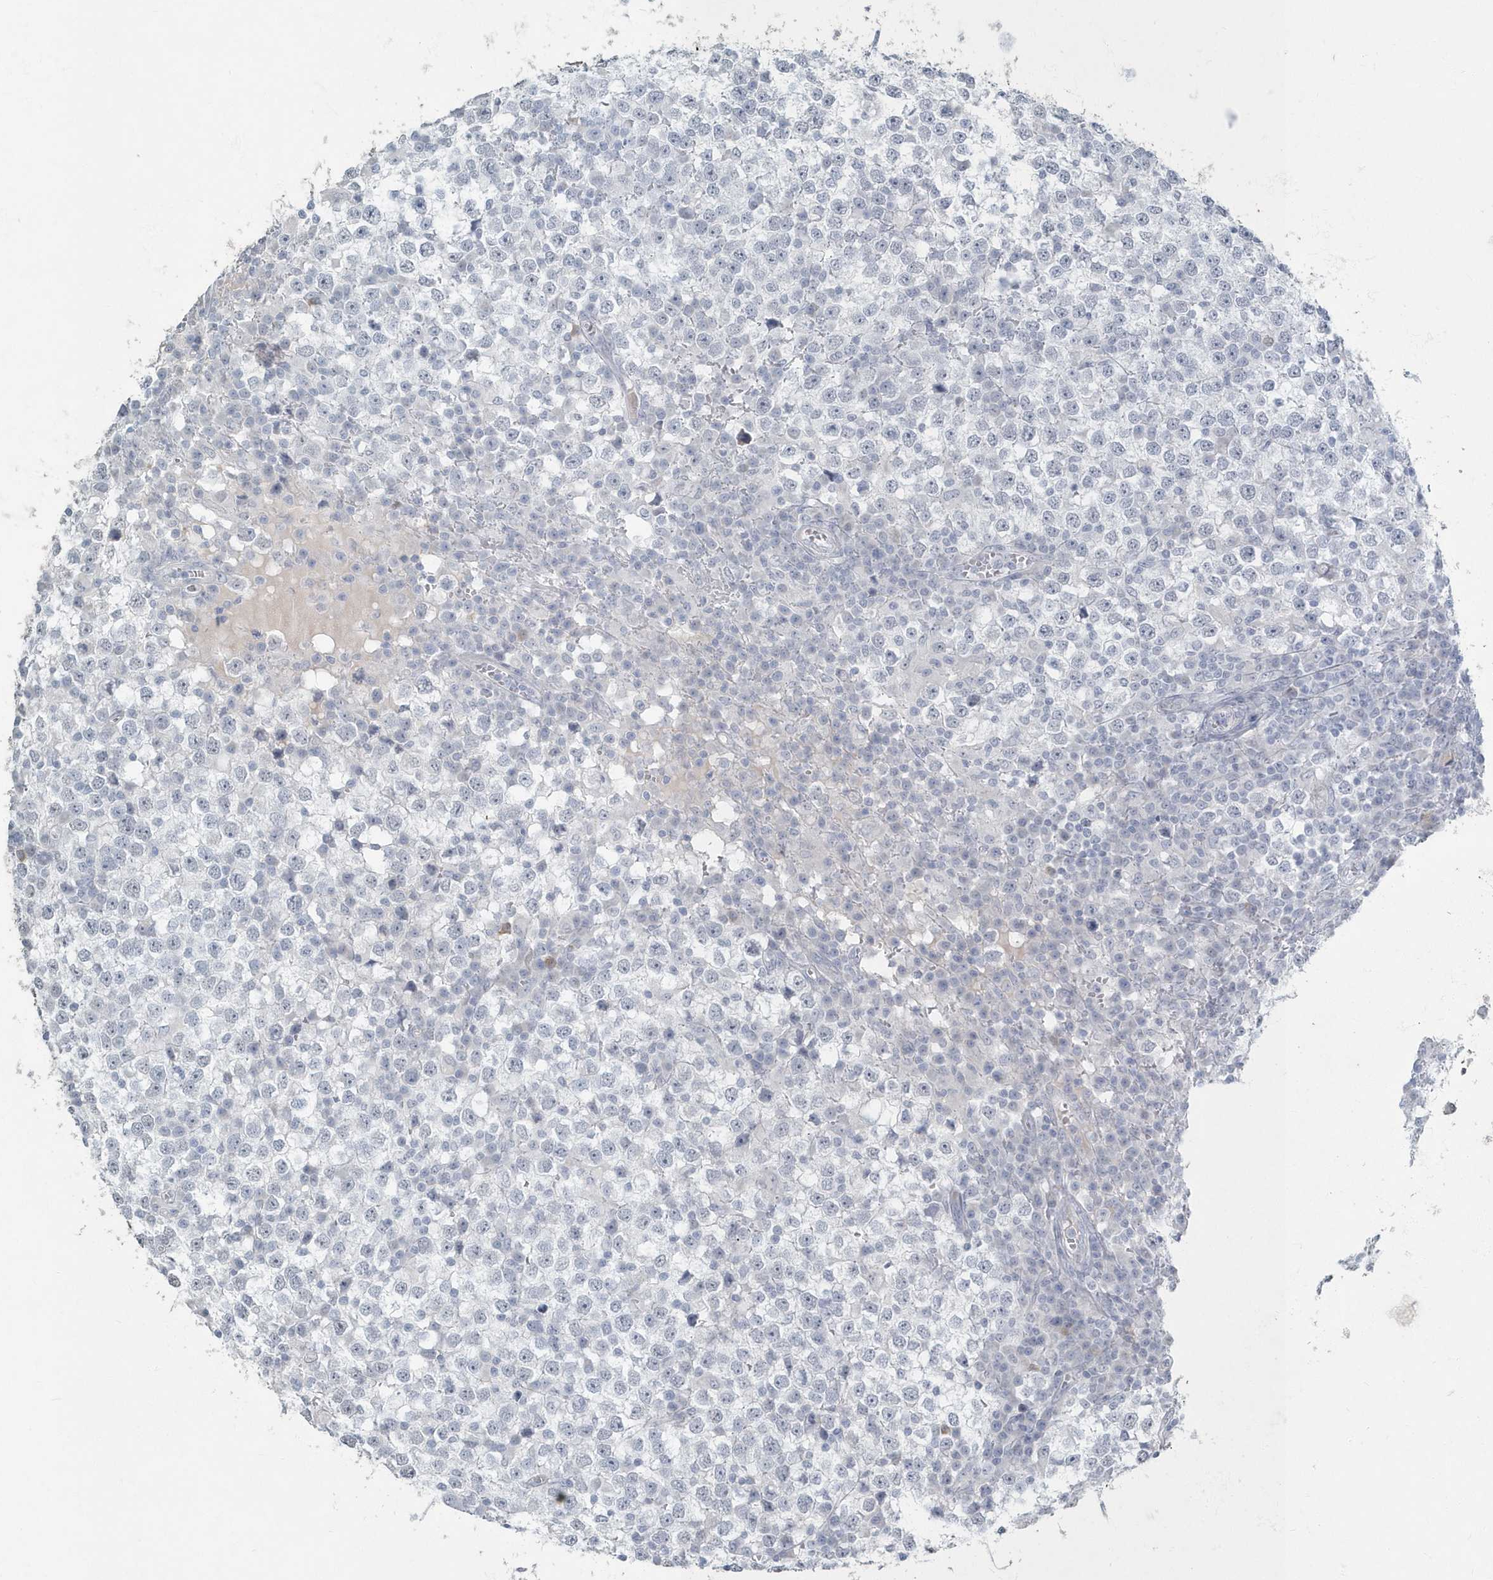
{"staining": {"intensity": "negative", "quantity": "none", "location": "none"}, "tissue": "testis cancer", "cell_type": "Tumor cells", "image_type": "cancer", "snomed": [{"axis": "morphology", "description": "Seminoma, NOS"}, {"axis": "topography", "description": "Testis"}], "caption": "Tumor cells are negative for brown protein staining in testis cancer (seminoma).", "gene": "MYOT", "patient": {"sex": "male", "age": 65}}